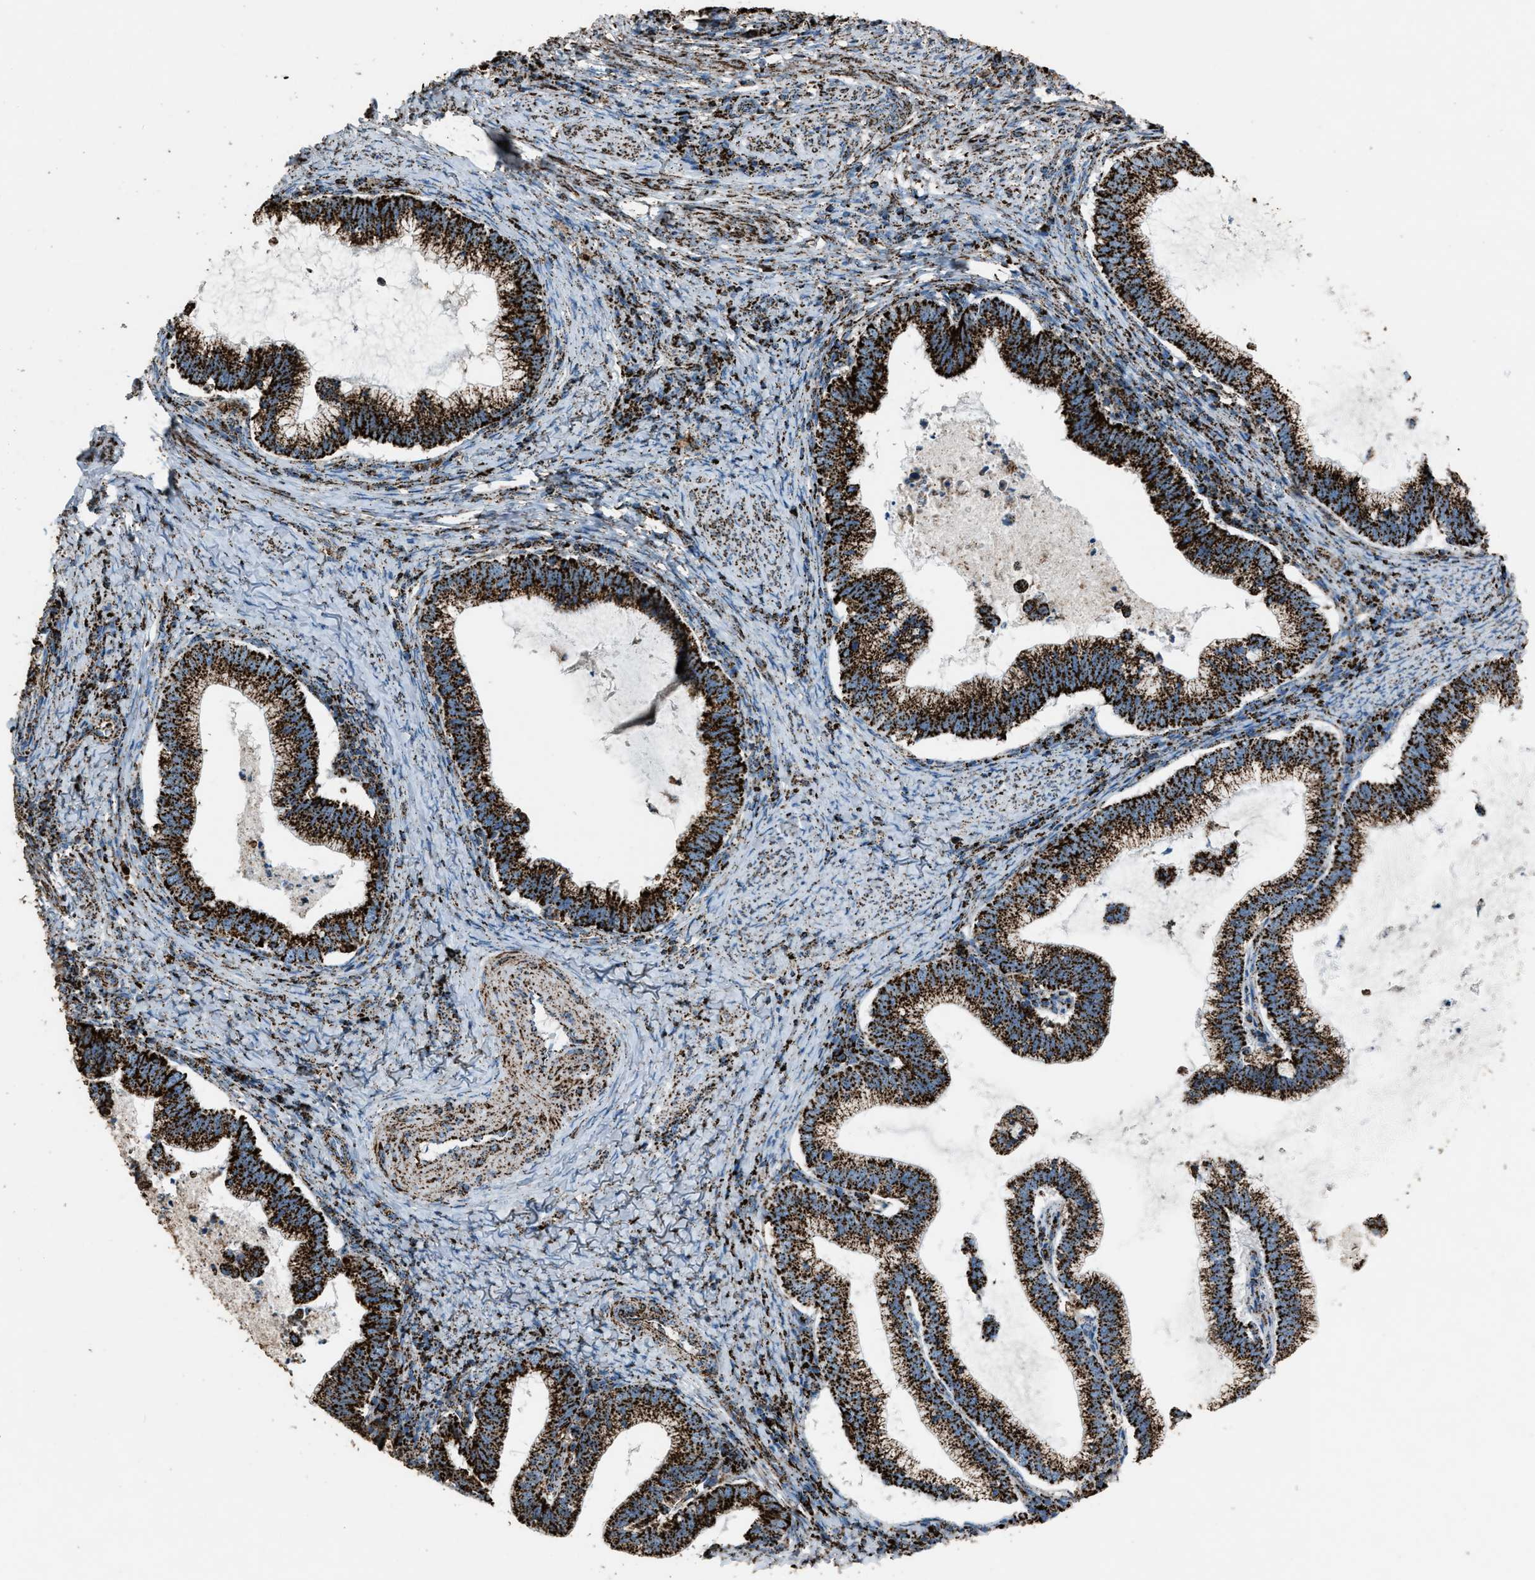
{"staining": {"intensity": "strong", "quantity": ">75%", "location": "cytoplasmic/membranous"}, "tissue": "cervical cancer", "cell_type": "Tumor cells", "image_type": "cancer", "snomed": [{"axis": "morphology", "description": "Adenocarcinoma, NOS"}, {"axis": "topography", "description": "Cervix"}], "caption": "IHC image of neoplastic tissue: human cervical adenocarcinoma stained using immunohistochemistry shows high levels of strong protein expression localized specifically in the cytoplasmic/membranous of tumor cells, appearing as a cytoplasmic/membranous brown color.", "gene": "MDH2", "patient": {"sex": "female", "age": 36}}